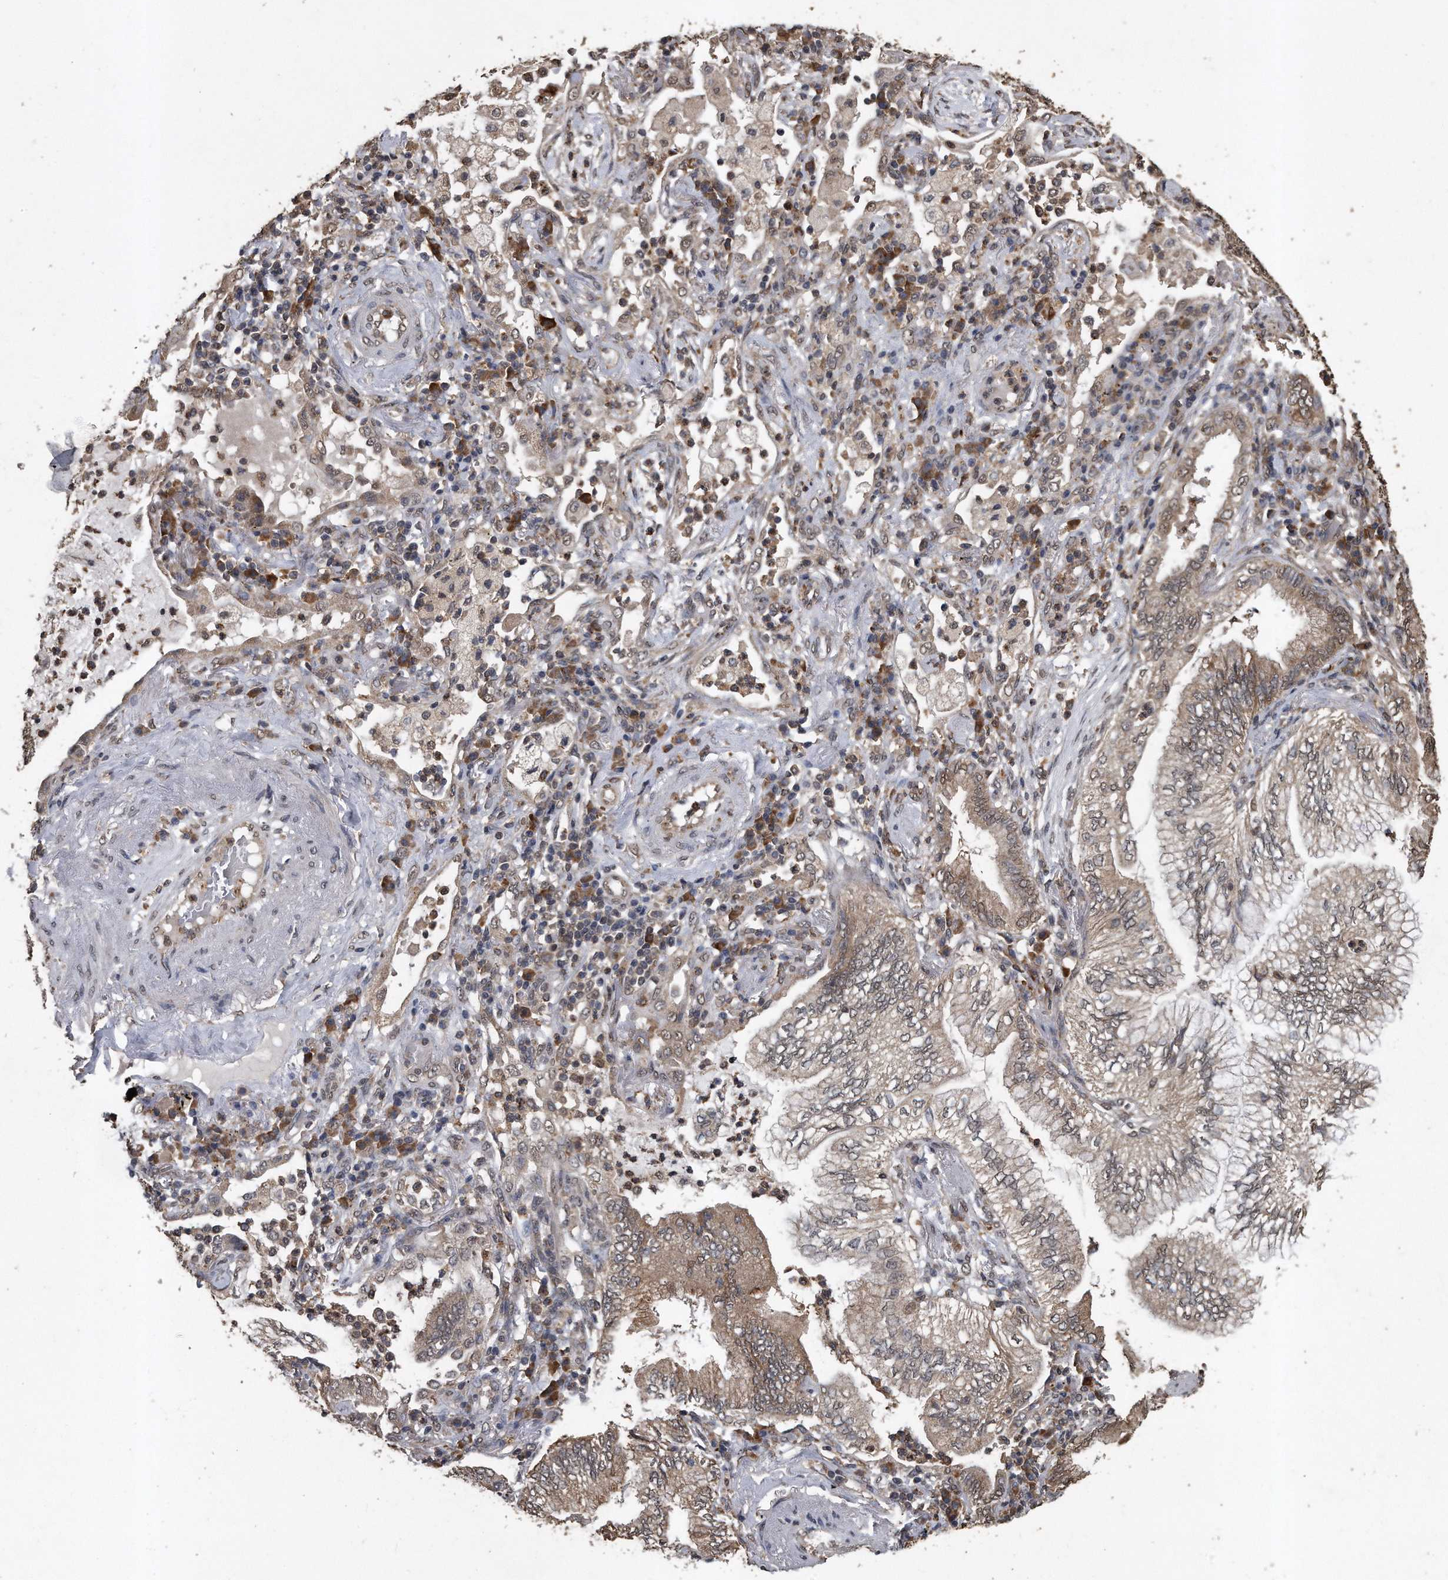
{"staining": {"intensity": "weak", "quantity": "25%-75%", "location": "cytoplasmic/membranous"}, "tissue": "lung cancer", "cell_type": "Tumor cells", "image_type": "cancer", "snomed": [{"axis": "morphology", "description": "Normal tissue, NOS"}, {"axis": "morphology", "description": "Adenocarcinoma, NOS"}, {"axis": "topography", "description": "Bronchus"}, {"axis": "topography", "description": "Lung"}], "caption": "Lung cancer stained with DAB (3,3'-diaminobenzidine) immunohistochemistry (IHC) demonstrates low levels of weak cytoplasmic/membranous staining in about 25%-75% of tumor cells.", "gene": "CRYZL1", "patient": {"sex": "female", "age": 70}}